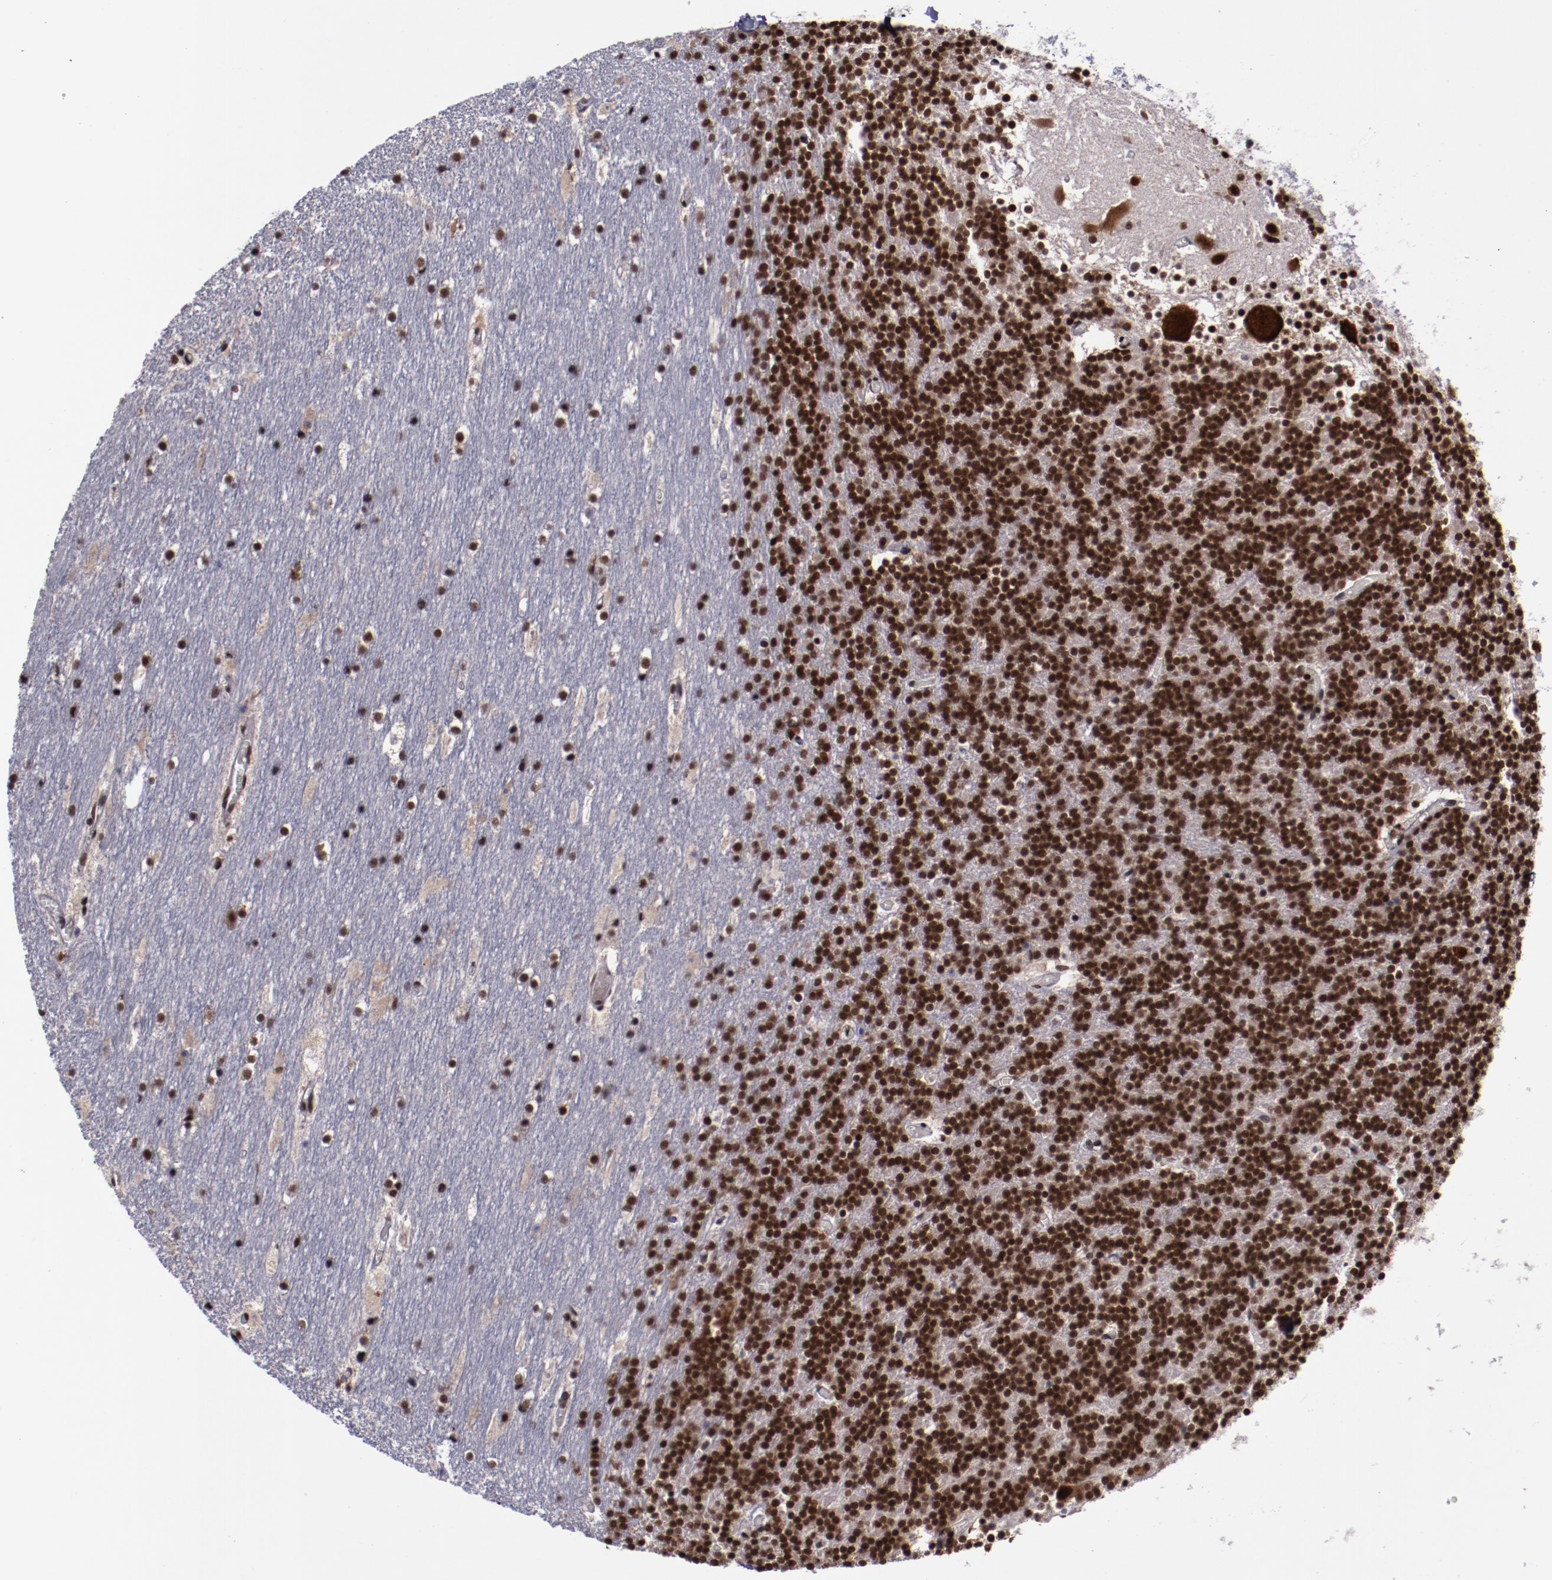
{"staining": {"intensity": "strong", "quantity": ">75%", "location": "nuclear"}, "tissue": "cerebellum", "cell_type": "Cells in granular layer", "image_type": "normal", "snomed": [{"axis": "morphology", "description": "Normal tissue, NOS"}, {"axis": "topography", "description": "Cerebellum"}], "caption": "A brown stain highlights strong nuclear staining of a protein in cells in granular layer of unremarkable cerebellum.", "gene": "ERH", "patient": {"sex": "male", "age": 45}}